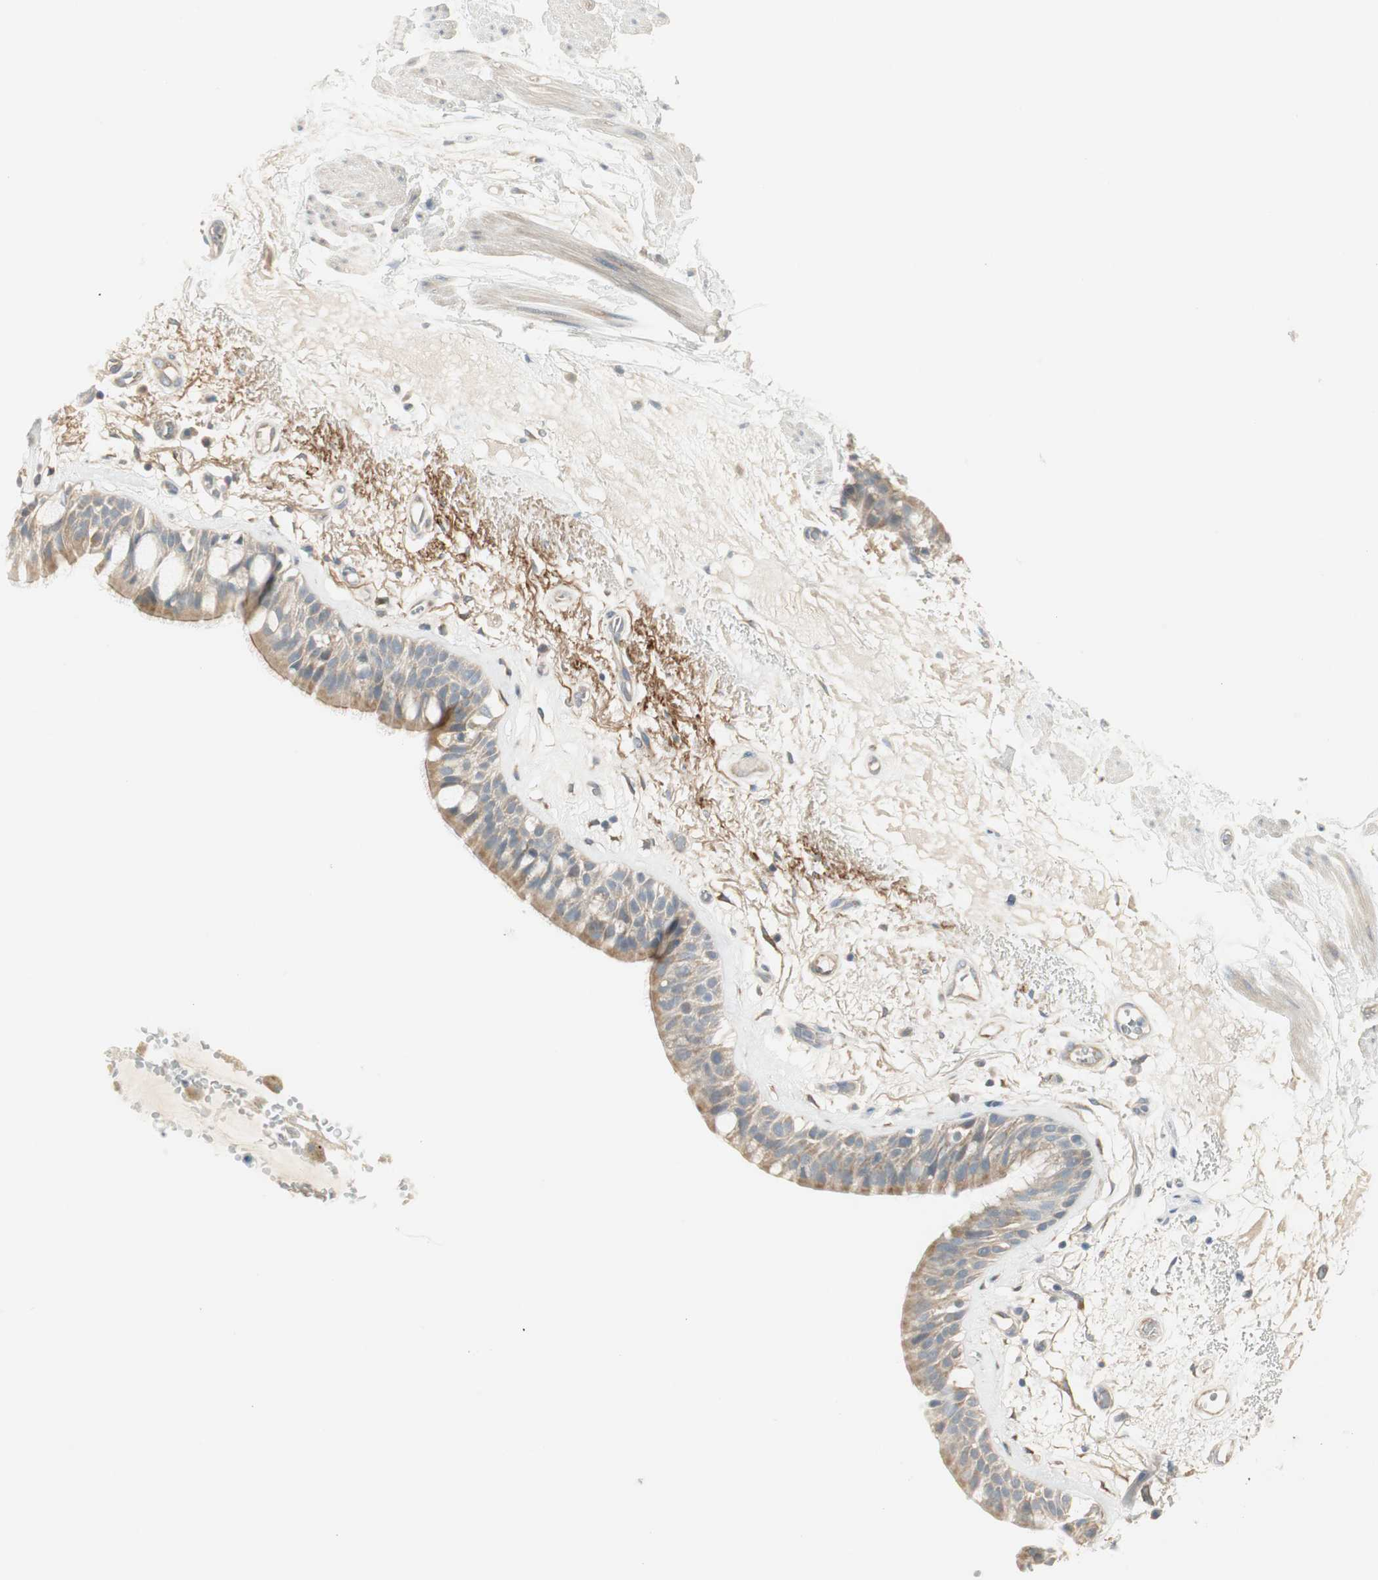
{"staining": {"intensity": "moderate", "quantity": "25%-75%", "location": "cytoplasmic/membranous"}, "tissue": "bronchus", "cell_type": "Respiratory epithelial cells", "image_type": "normal", "snomed": [{"axis": "morphology", "description": "Normal tissue, NOS"}, {"axis": "topography", "description": "Bronchus"}], "caption": "Protein expression analysis of normal bronchus shows moderate cytoplasmic/membranous staining in about 25%-75% of respiratory epithelial cells. The staining was performed using DAB (3,3'-diaminobenzidine), with brown indicating positive protein expression. Nuclei are stained blue with hematoxylin.", "gene": "STON1", "patient": {"sex": "male", "age": 66}}